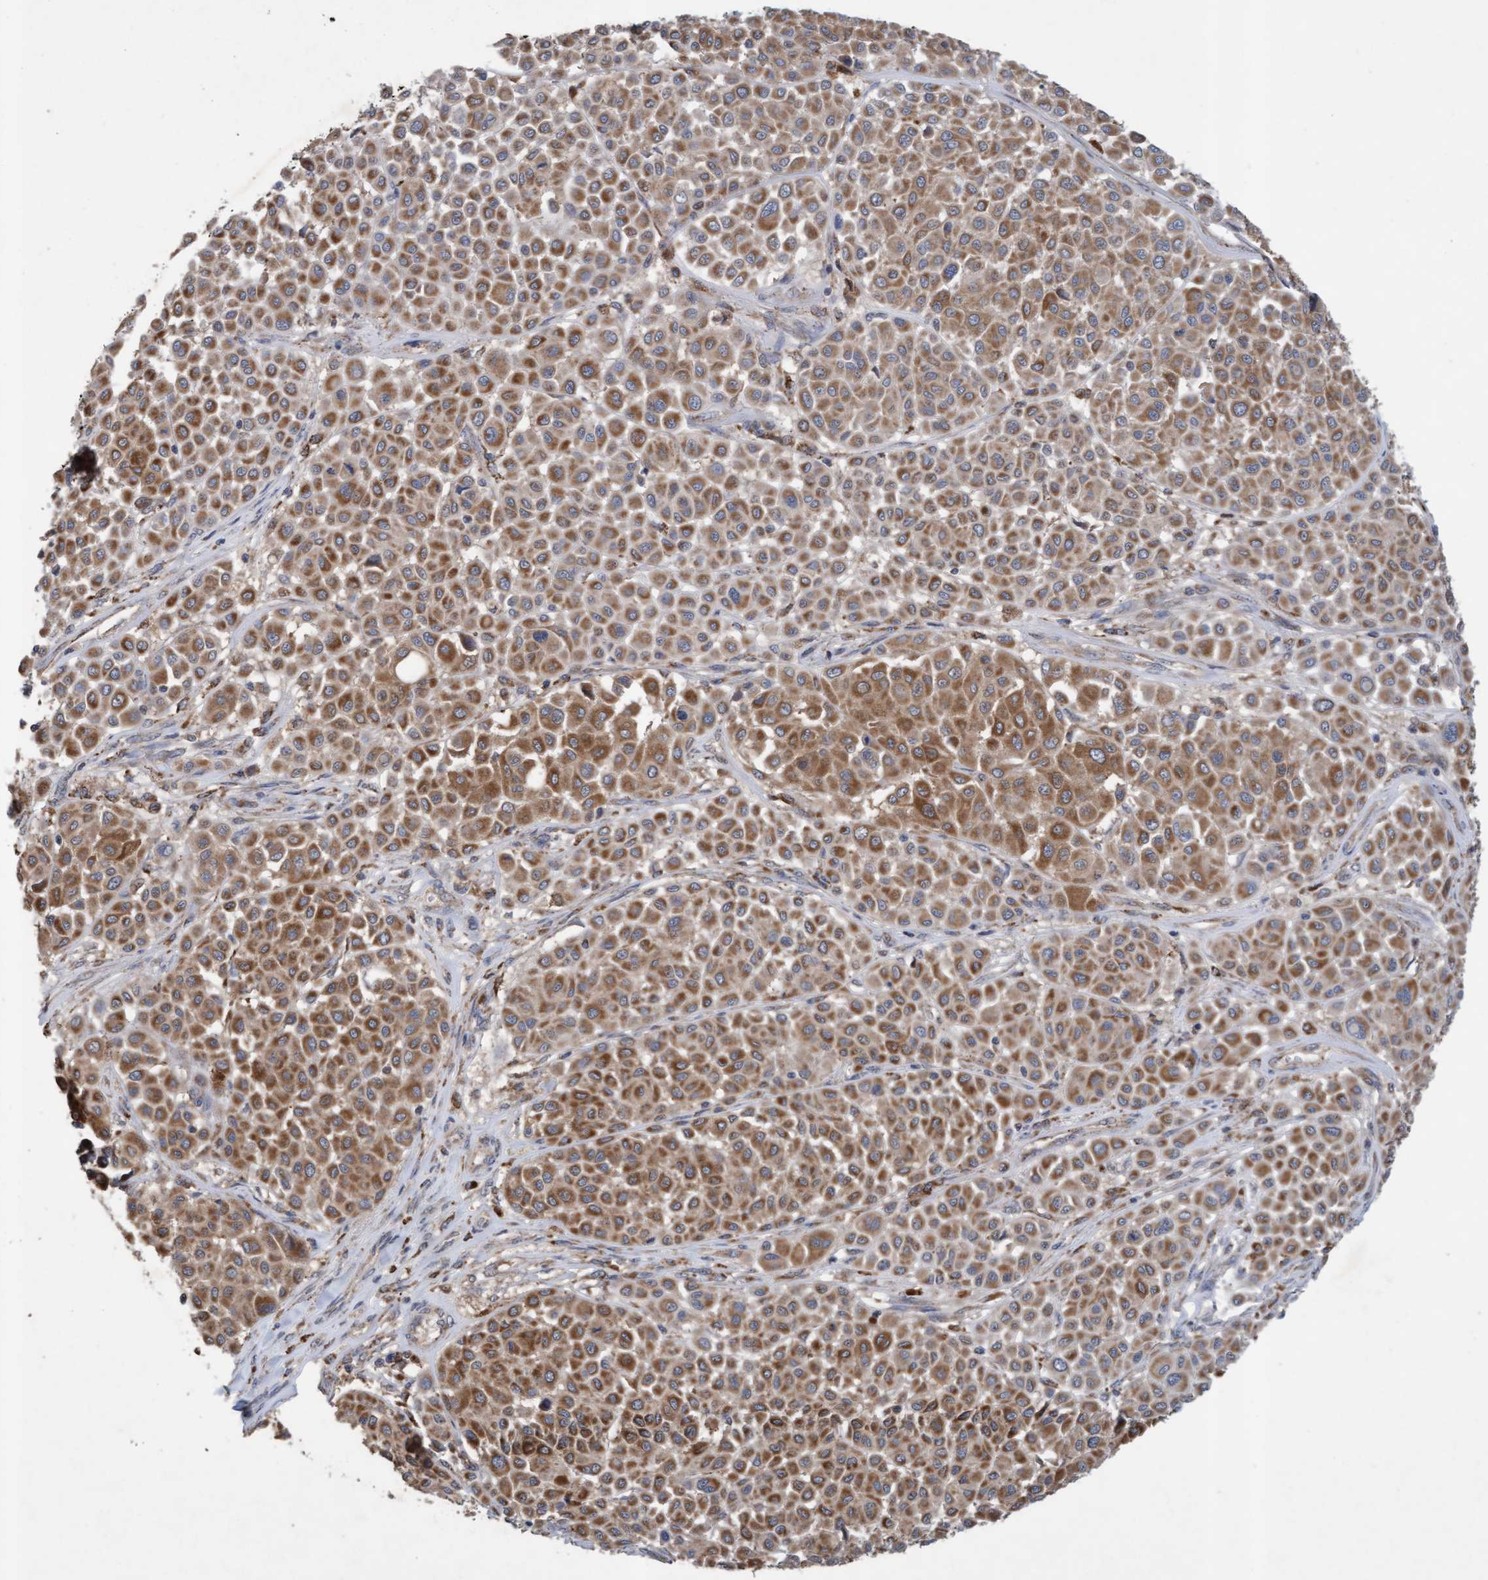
{"staining": {"intensity": "moderate", "quantity": ">75%", "location": "cytoplasmic/membranous"}, "tissue": "melanoma", "cell_type": "Tumor cells", "image_type": "cancer", "snomed": [{"axis": "morphology", "description": "Malignant melanoma, Metastatic site"}, {"axis": "topography", "description": "Soft tissue"}], "caption": "There is medium levels of moderate cytoplasmic/membranous expression in tumor cells of melanoma, as demonstrated by immunohistochemical staining (brown color).", "gene": "ATPAF2", "patient": {"sex": "male", "age": 41}}